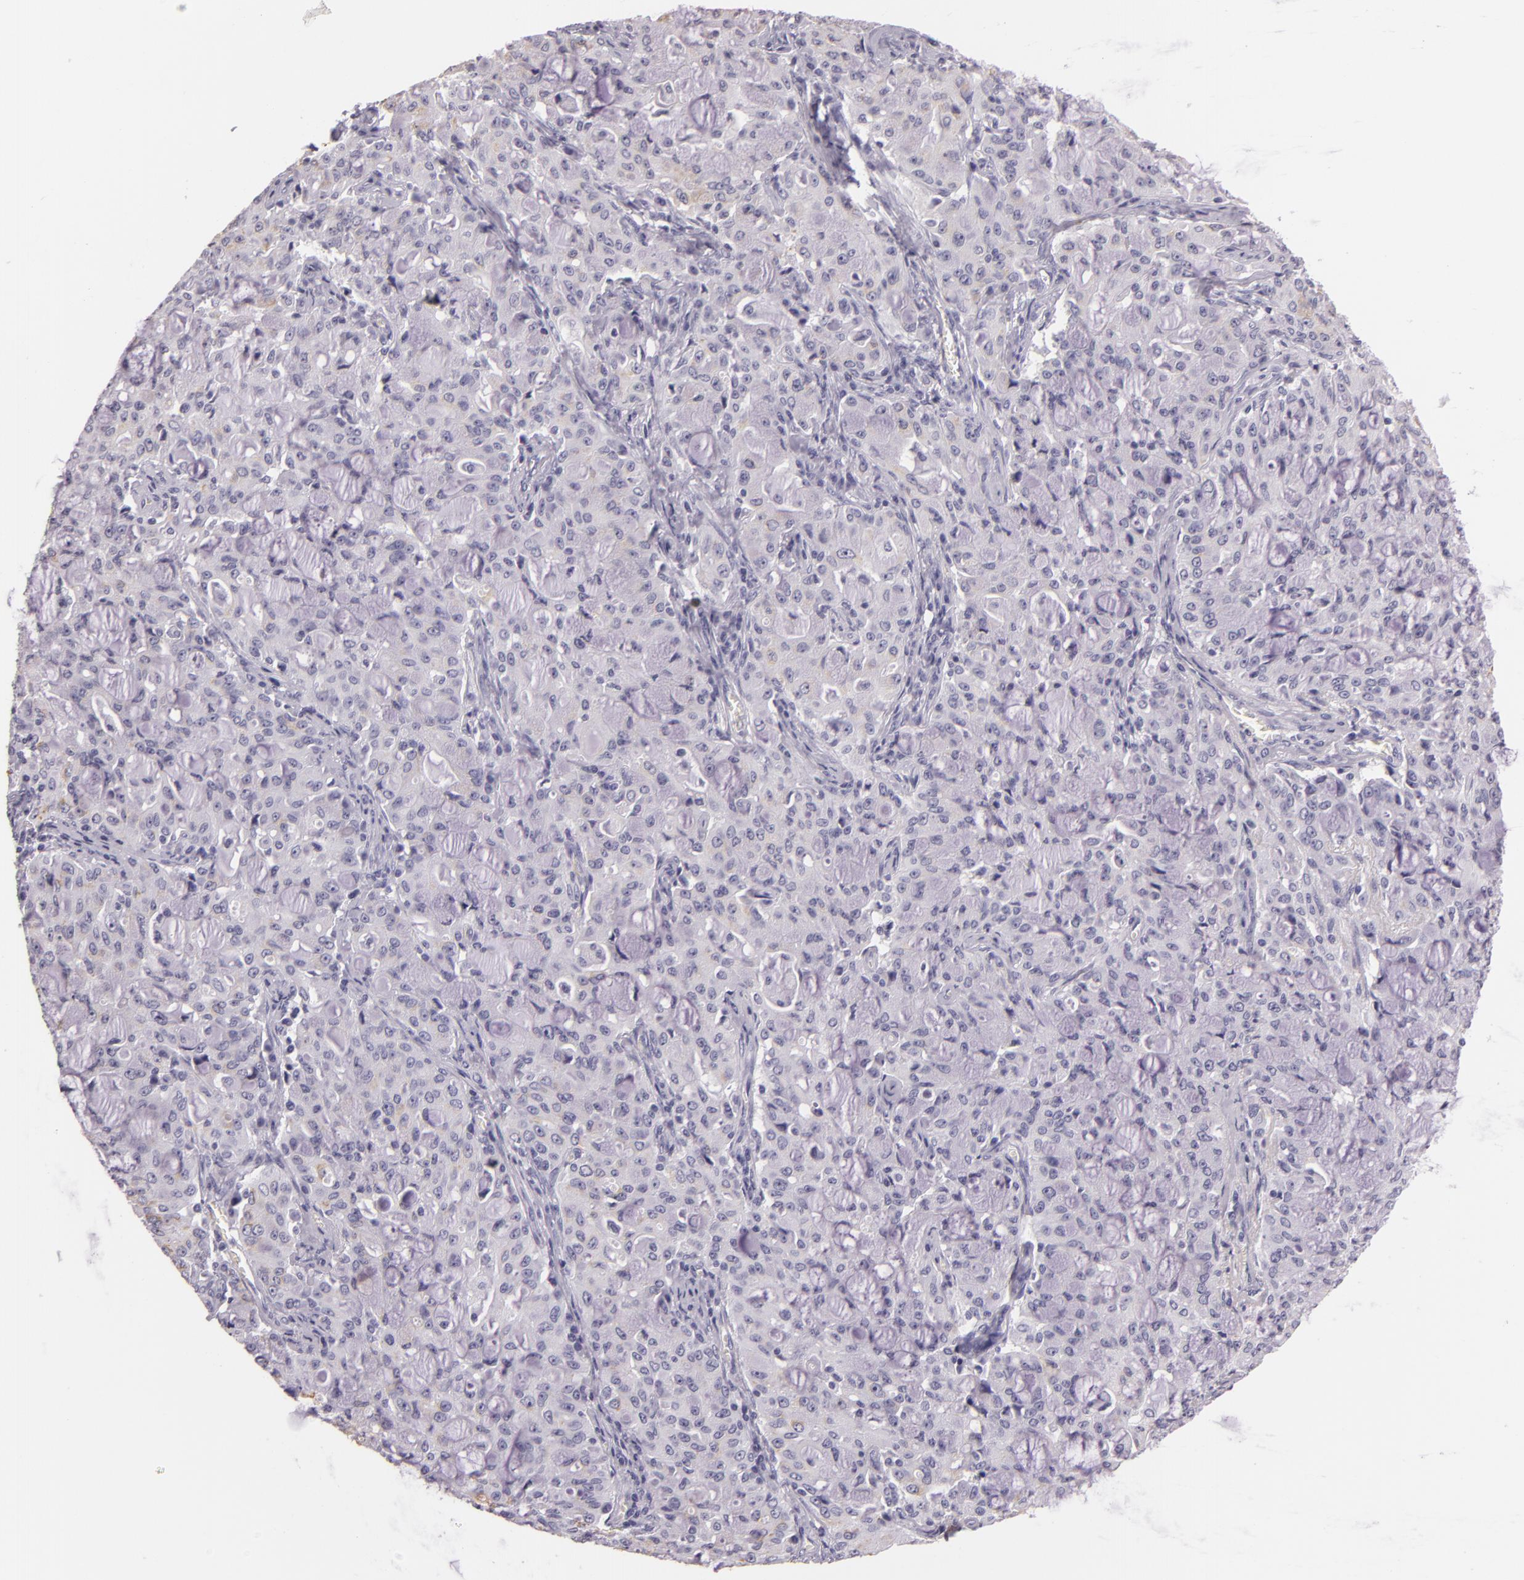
{"staining": {"intensity": "negative", "quantity": "none", "location": "none"}, "tissue": "lung cancer", "cell_type": "Tumor cells", "image_type": "cancer", "snomed": [{"axis": "morphology", "description": "Adenocarcinoma, NOS"}, {"axis": "topography", "description": "Lung"}], "caption": "There is no significant staining in tumor cells of lung cancer.", "gene": "DLG4", "patient": {"sex": "female", "age": 44}}